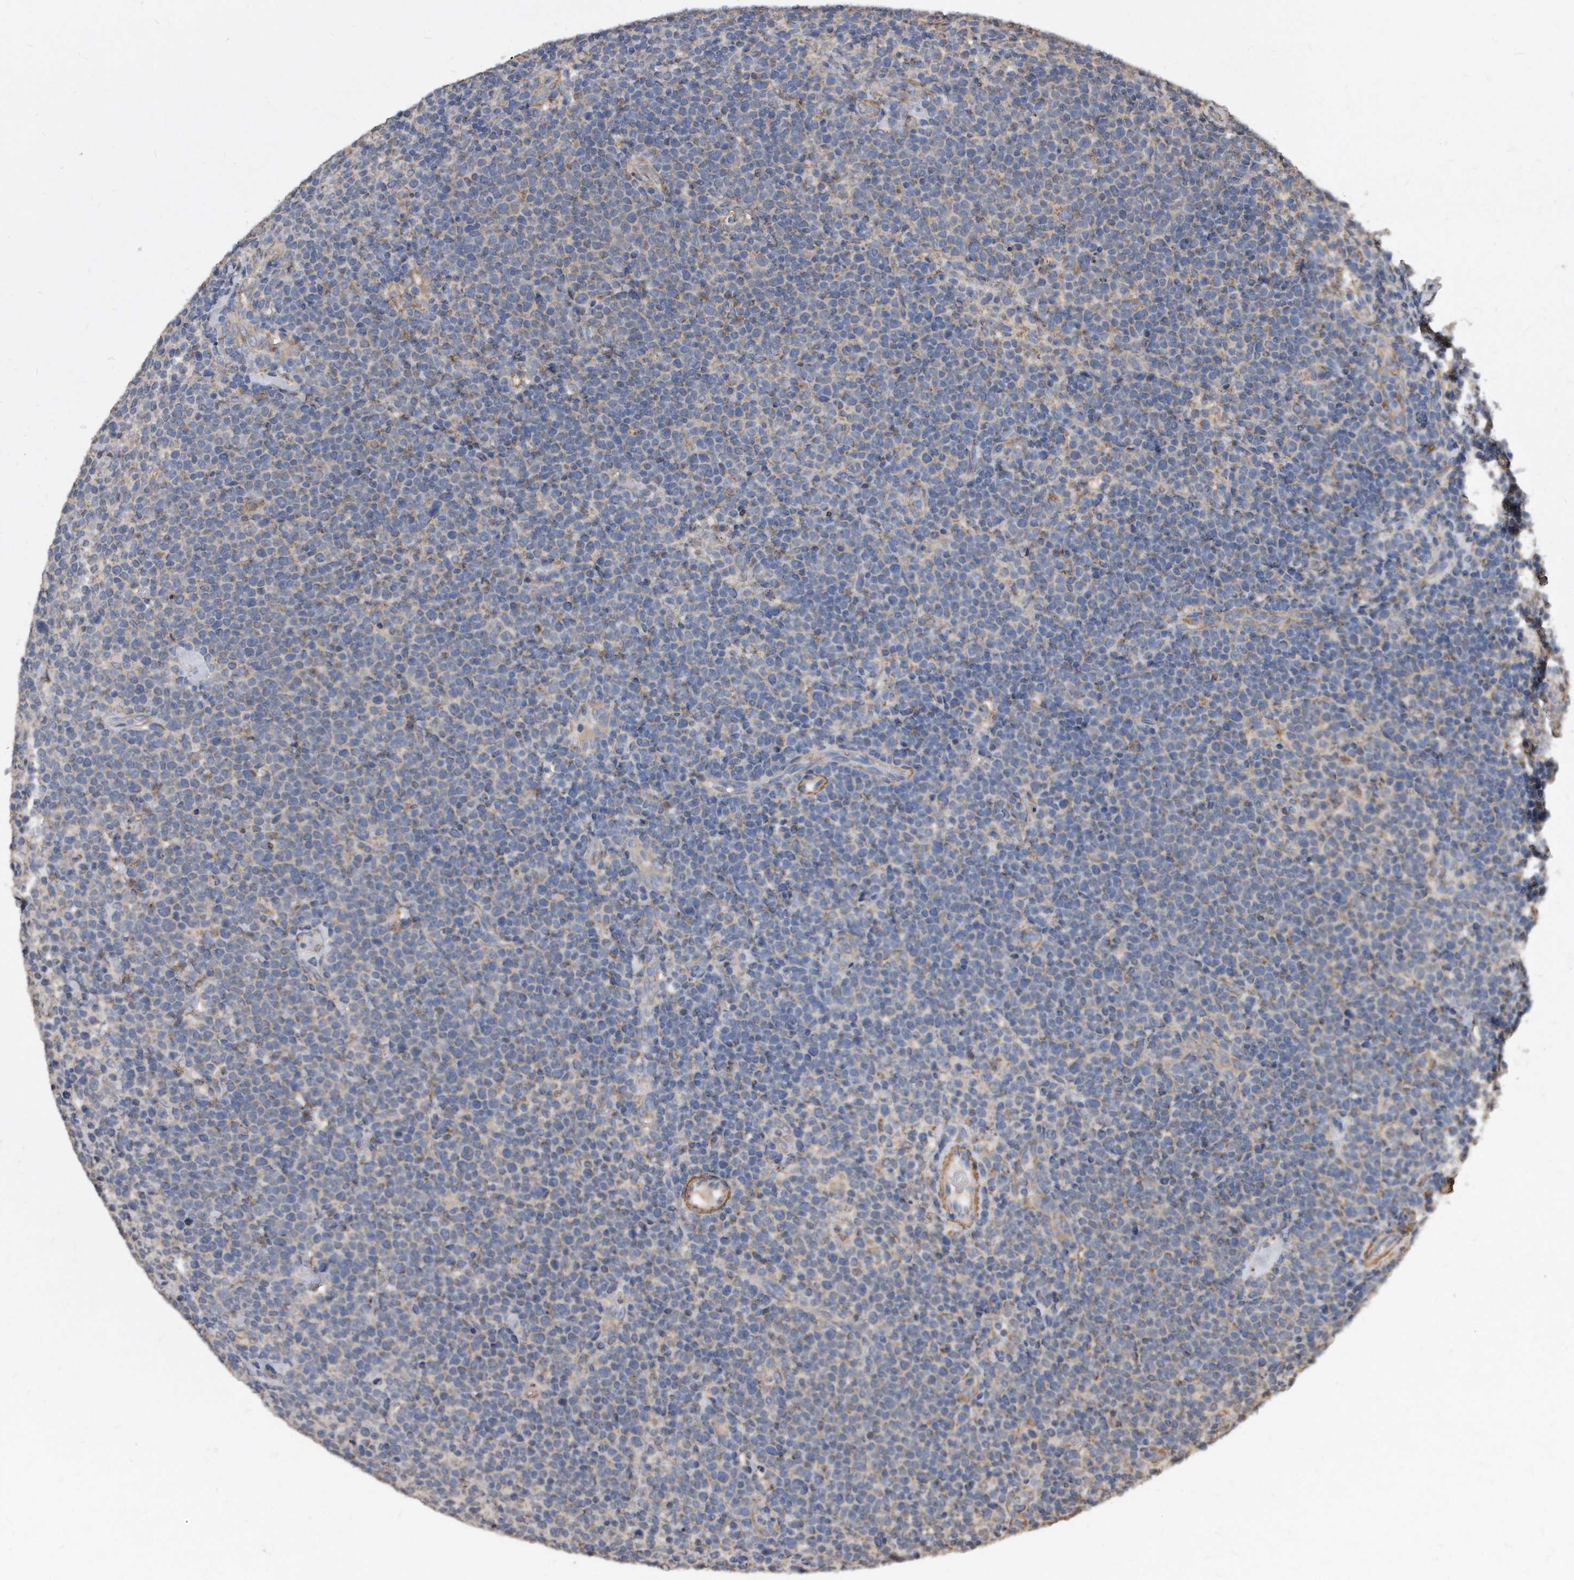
{"staining": {"intensity": "weak", "quantity": "25%-75%", "location": "cytoplasmic/membranous"}, "tissue": "lymphoma", "cell_type": "Tumor cells", "image_type": "cancer", "snomed": [{"axis": "morphology", "description": "Malignant lymphoma, non-Hodgkin's type, High grade"}, {"axis": "topography", "description": "Lymph node"}], "caption": "High-magnification brightfield microscopy of high-grade malignant lymphoma, non-Hodgkin's type stained with DAB (3,3'-diaminobenzidine) (brown) and counterstained with hematoxylin (blue). tumor cells exhibit weak cytoplasmic/membranous positivity is identified in approximately25%-75% of cells.", "gene": "DUSP22", "patient": {"sex": "male", "age": 61}}